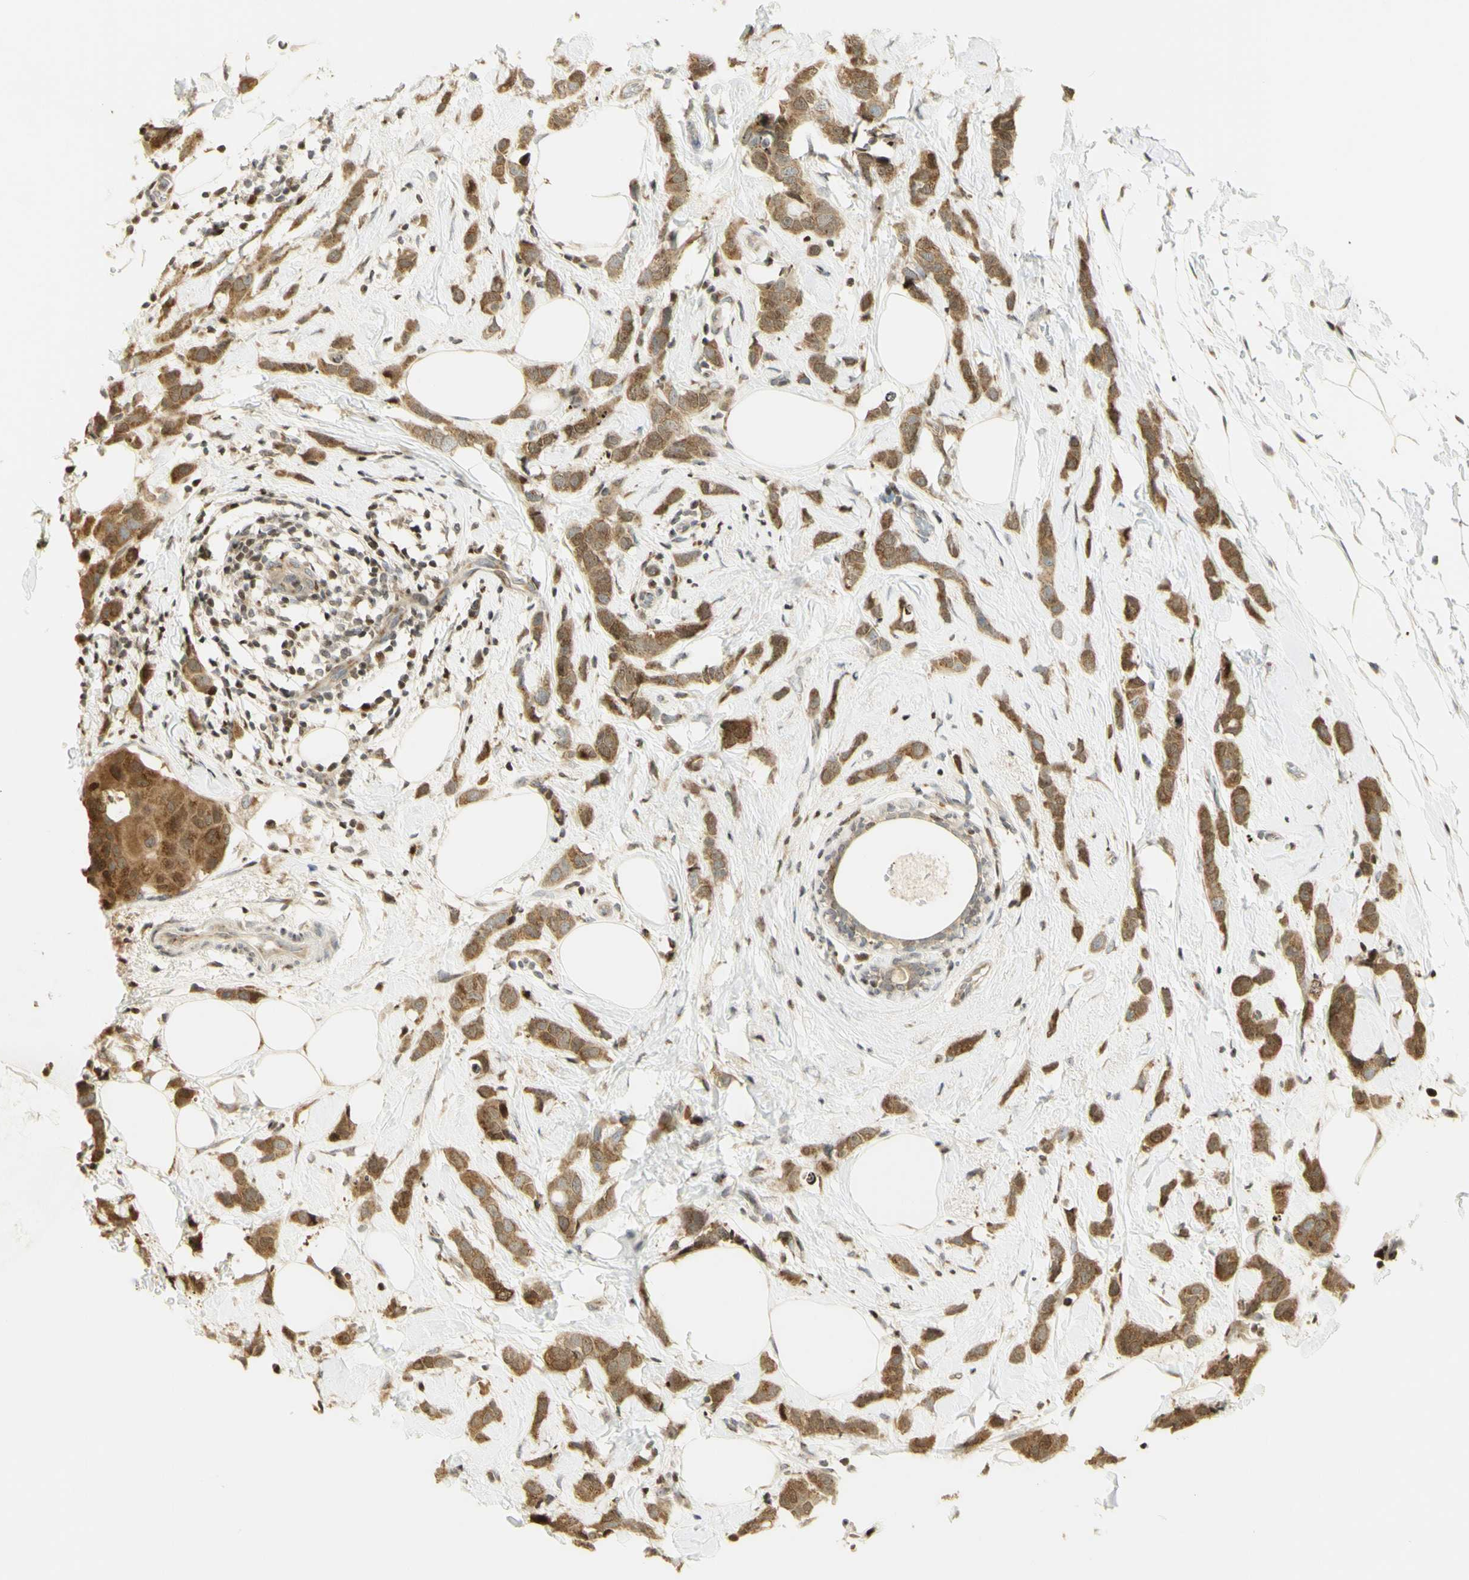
{"staining": {"intensity": "moderate", "quantity": ">75%", "location": "cytoplasmic/membranous,nuclear"}, "tissue": "breast cancer", "cell_type": "Tumor cells", "image_type": "cancer", "snomed": [{"axis": "morphology", "description": "Normal tissue, NOS"}, {"axis": "morphology", "description": "Duct carcinoma"}, {"axis": "topography", "description": "Breast"}], "caption": "Breast cancer tissue shows moderate cytoplasmic/membranous and nuclear expression in about >75% of tumor cells", "gene": "KIF11", "patient": {"sex": "female", "age": 50}}